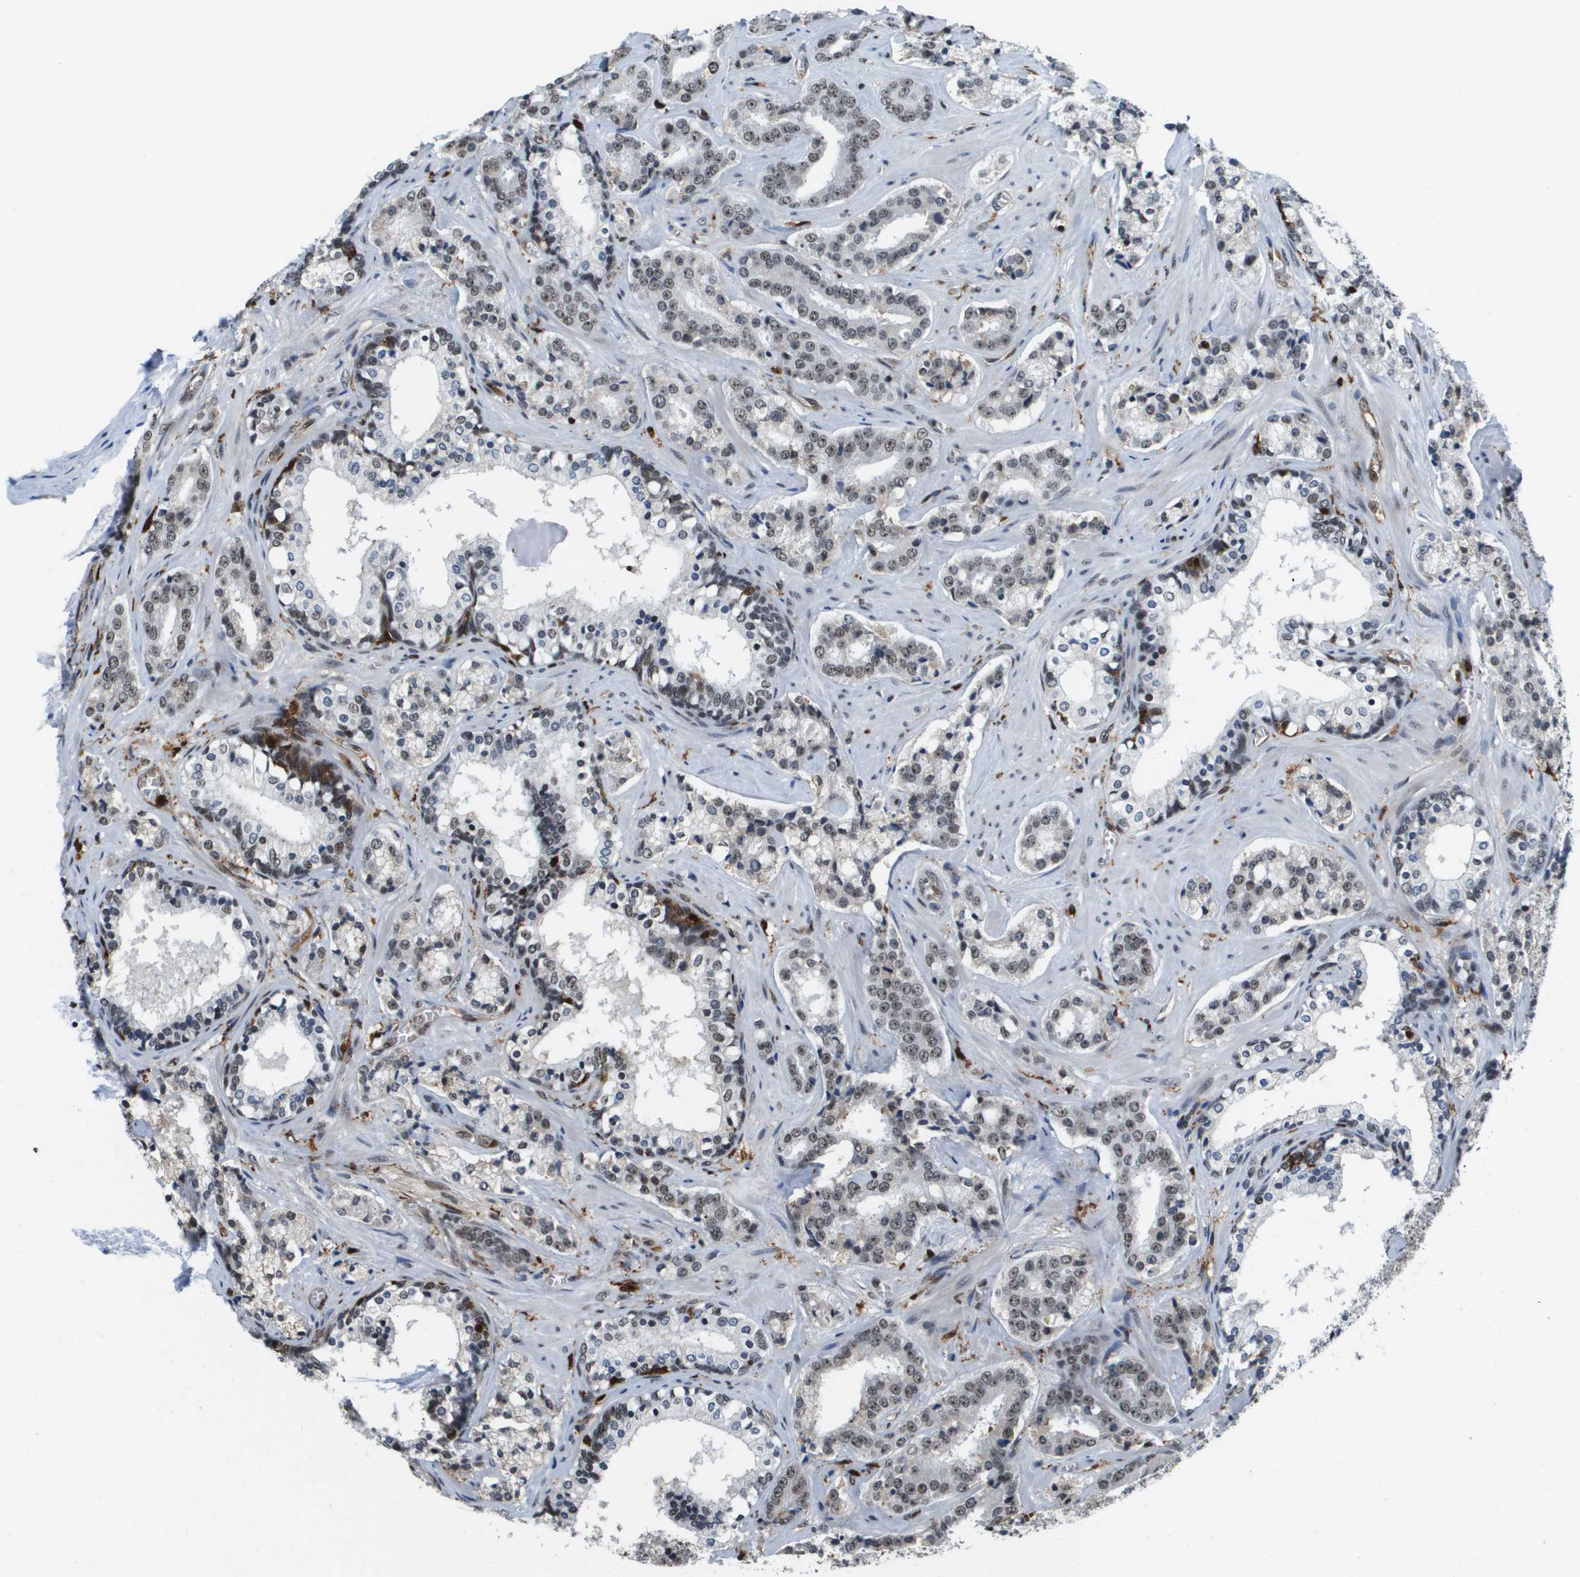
{"staining": {"intensity": "weak", "quantity": ">75%", "location": "nuclear"}, "tissue": "prostate cancer", "cell_type": "Tumor cells", "image_type": "cancer", "snomed": [{"axis": "morphology", "description": "Adenocarcinoma, High grade"}, {"axis": "topography", "description": "Prostate"}], "caption": "This image demonstrates immunohistochemistry (IHC) staining of prostate cancer, with low weak nuclear staining in approximately >75% of tumor cells.", "gene": "EP400", "patient": {"sex": "male", "age": 60}}